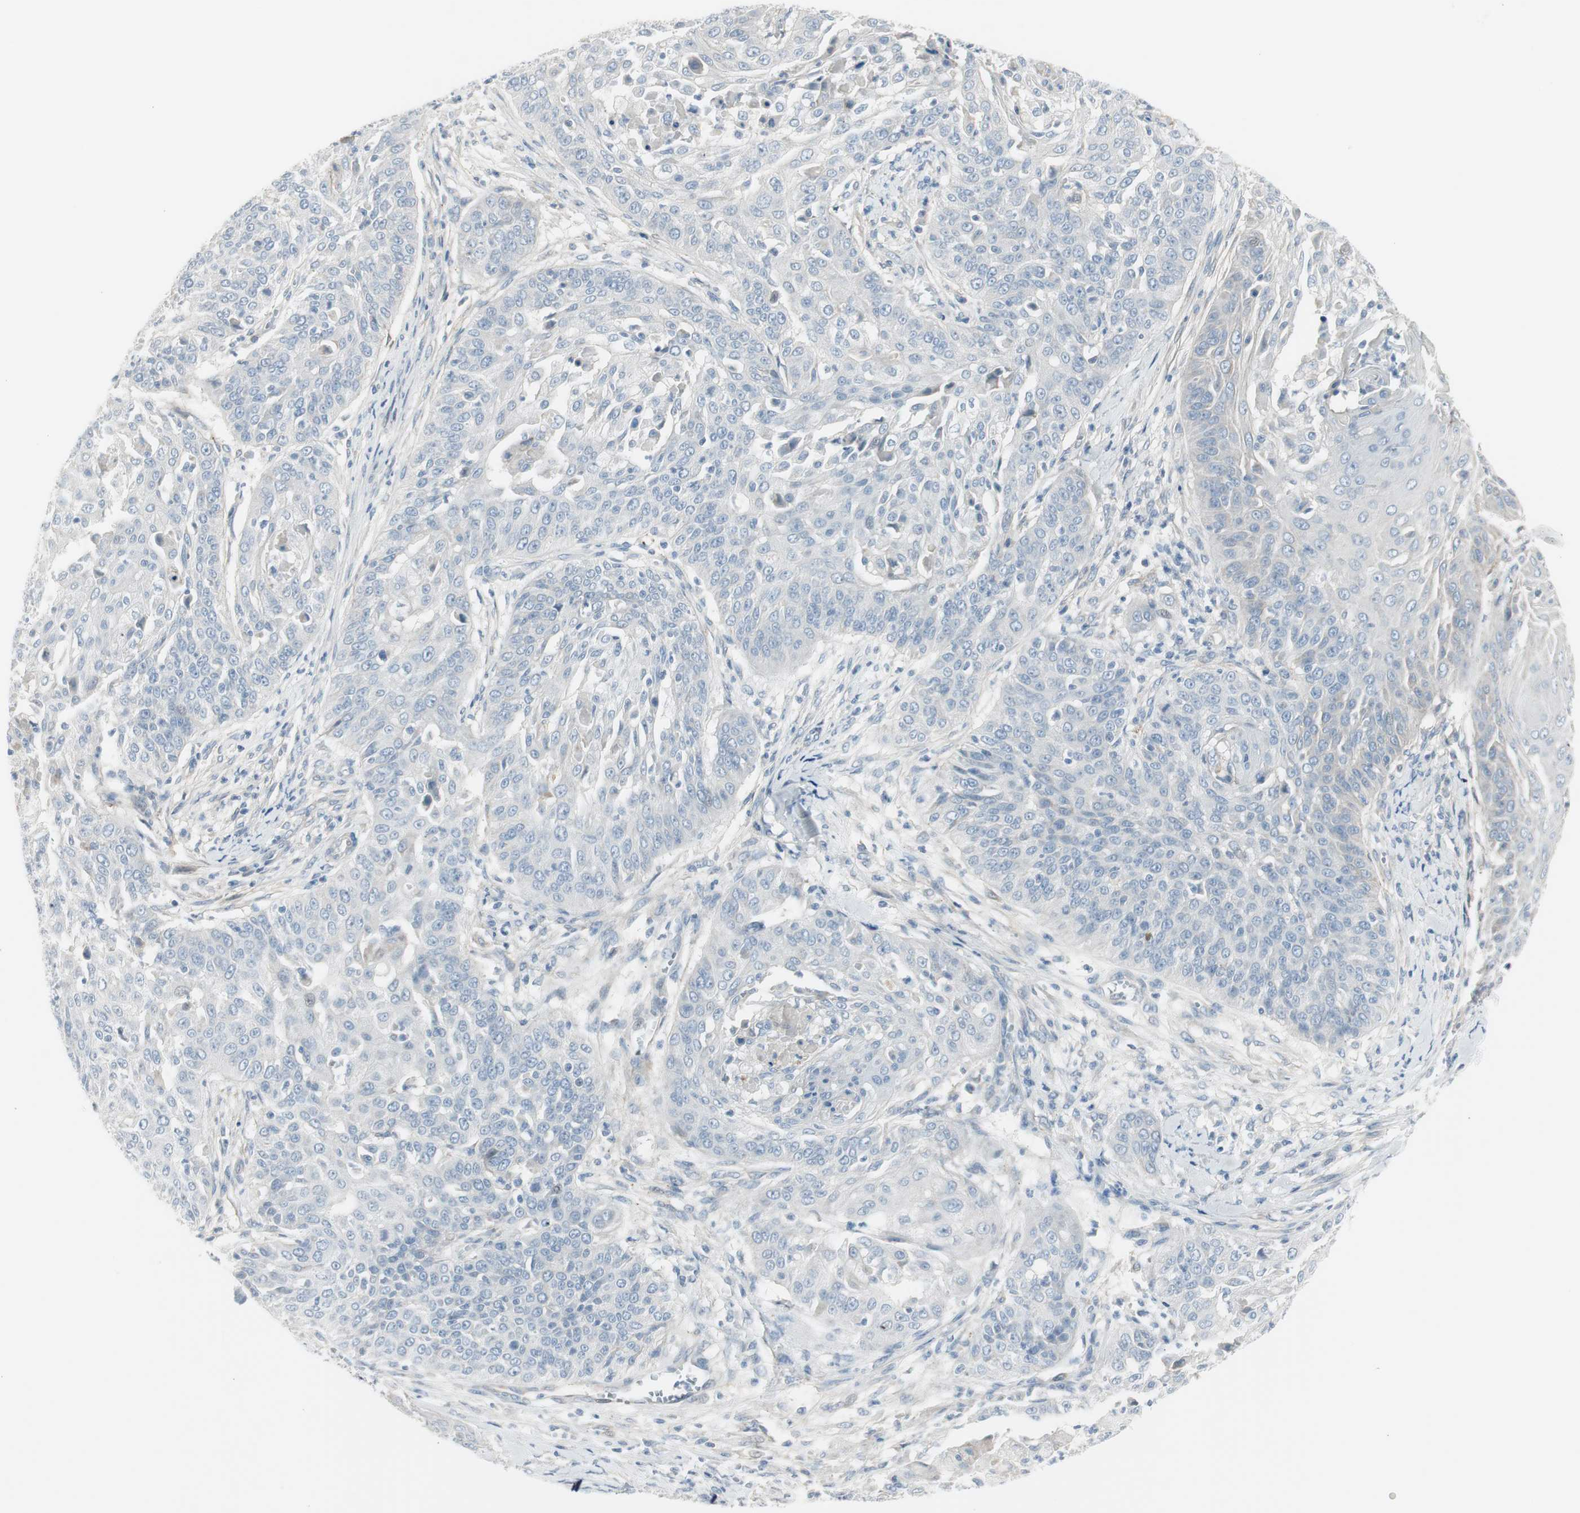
{"staining": {"intensity": "negative", "quantity": "none", "location": "none"}, "tissue": "cervical cancer", "cell_type": "Tumor cells", "image_type": "cancer", "snomed": [{"axis": "morphology", "description": "Squamous cell carcinoma, NOS"}, {"axis": "topography", "description": "Cervix"}], "caption": "A photomicrograph of human squamous cell carcinoma (cervical) is negative for staining in tumor cells.", "gene": "CACNA2D1", "patient": {"sex": "female", "age": 64}}